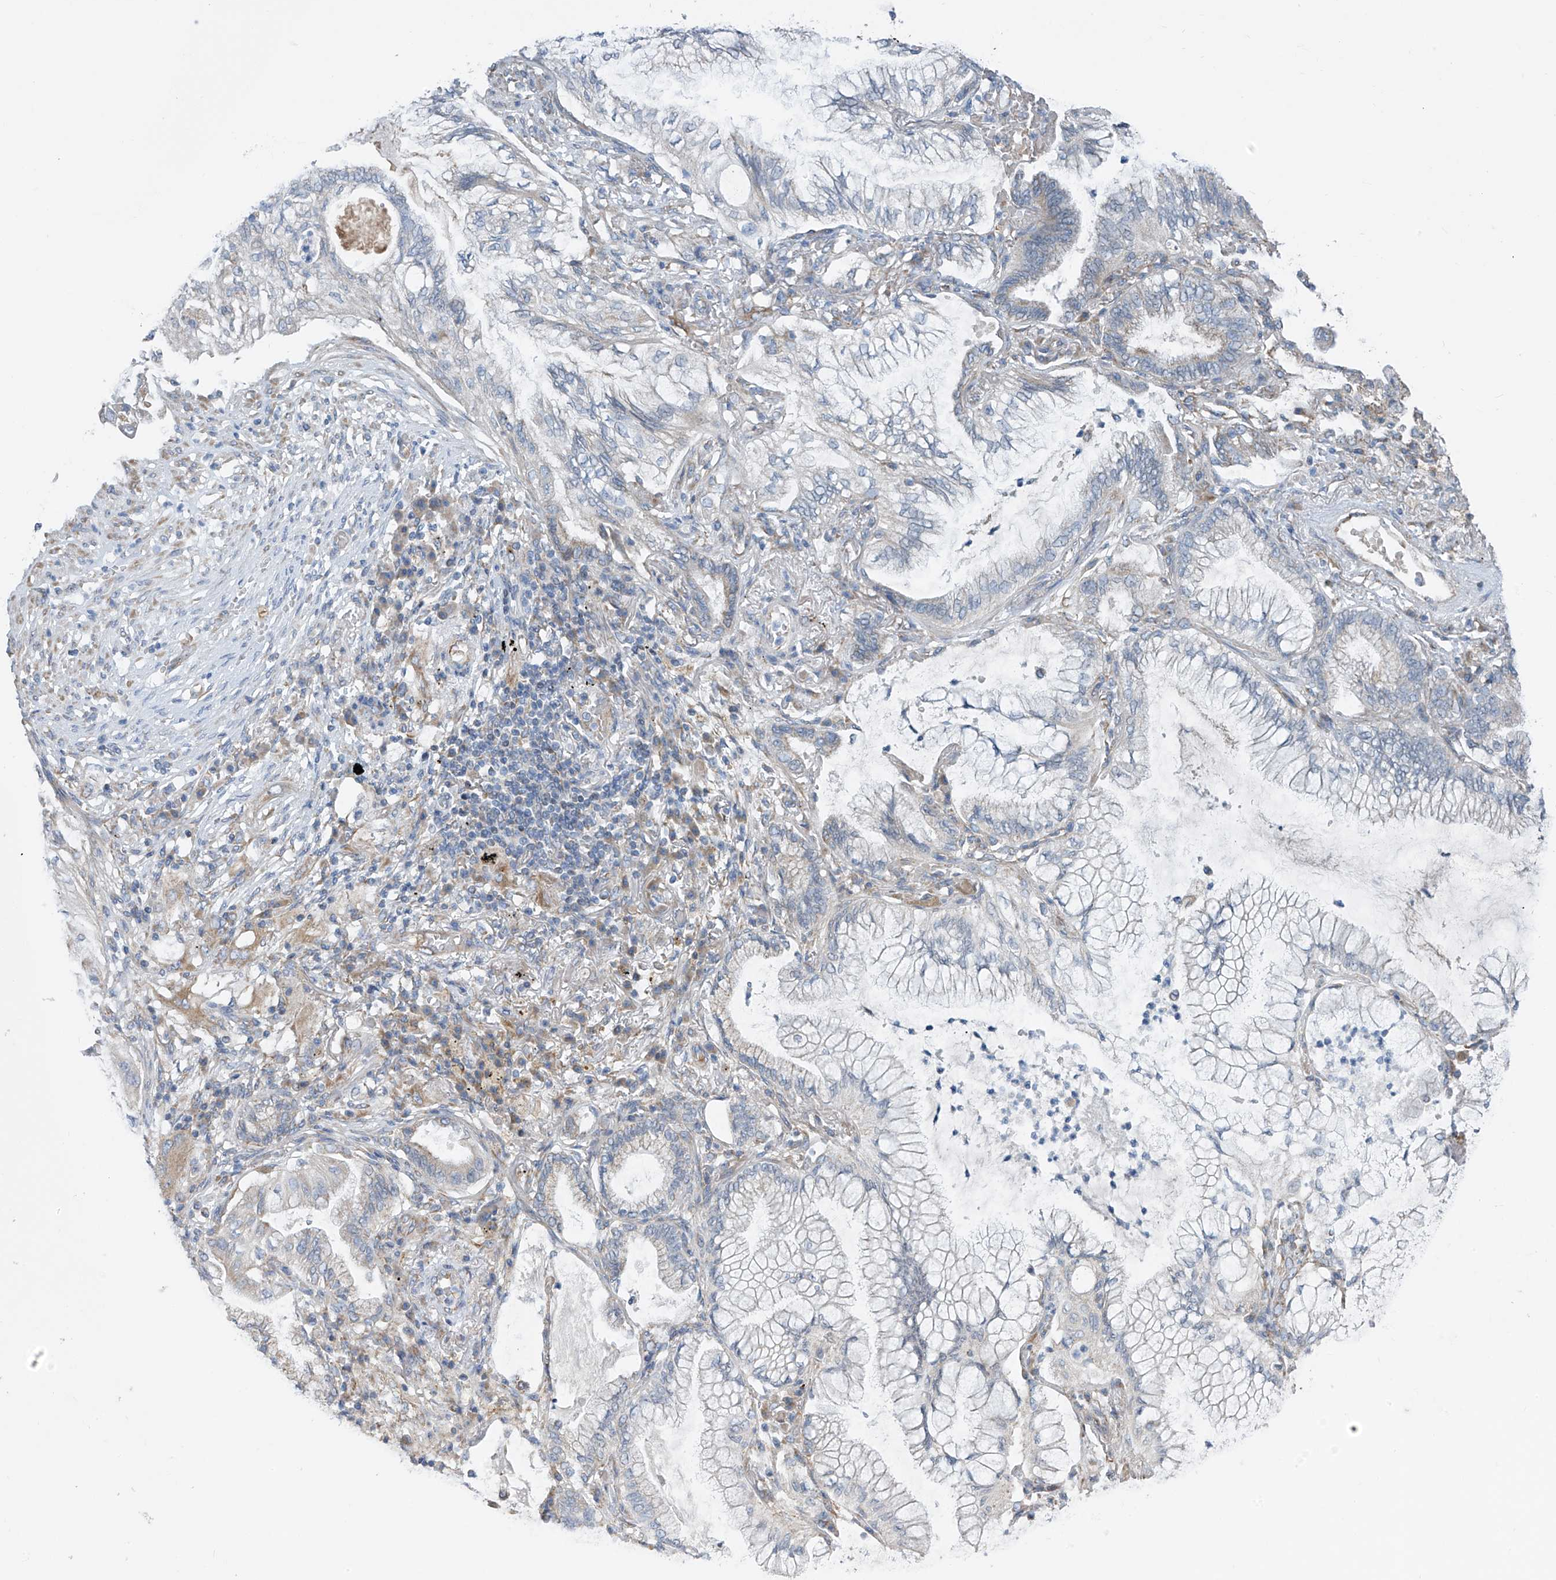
{"staining": {"intensity": "negative", "quantity": "none", "location": "none"}, "tissue": "lung cancer", "cell_type": "Tumor cells", "image_type": "cancer", "snomed": [{"axis": "morphology", "description": "Adenocarcinoma, NOS"}, {"axis": "topography", "description": "Lung"}], "caption": "Immunohistochemistry (IHC) of adenocarcinoma (lung) displays no expression in tumor cells. (Immunohistochemistry (IHC), brightfield microscopy, high magnification).", "gene": "EOMES", "patient": {"sex": "female", "age": 70}}